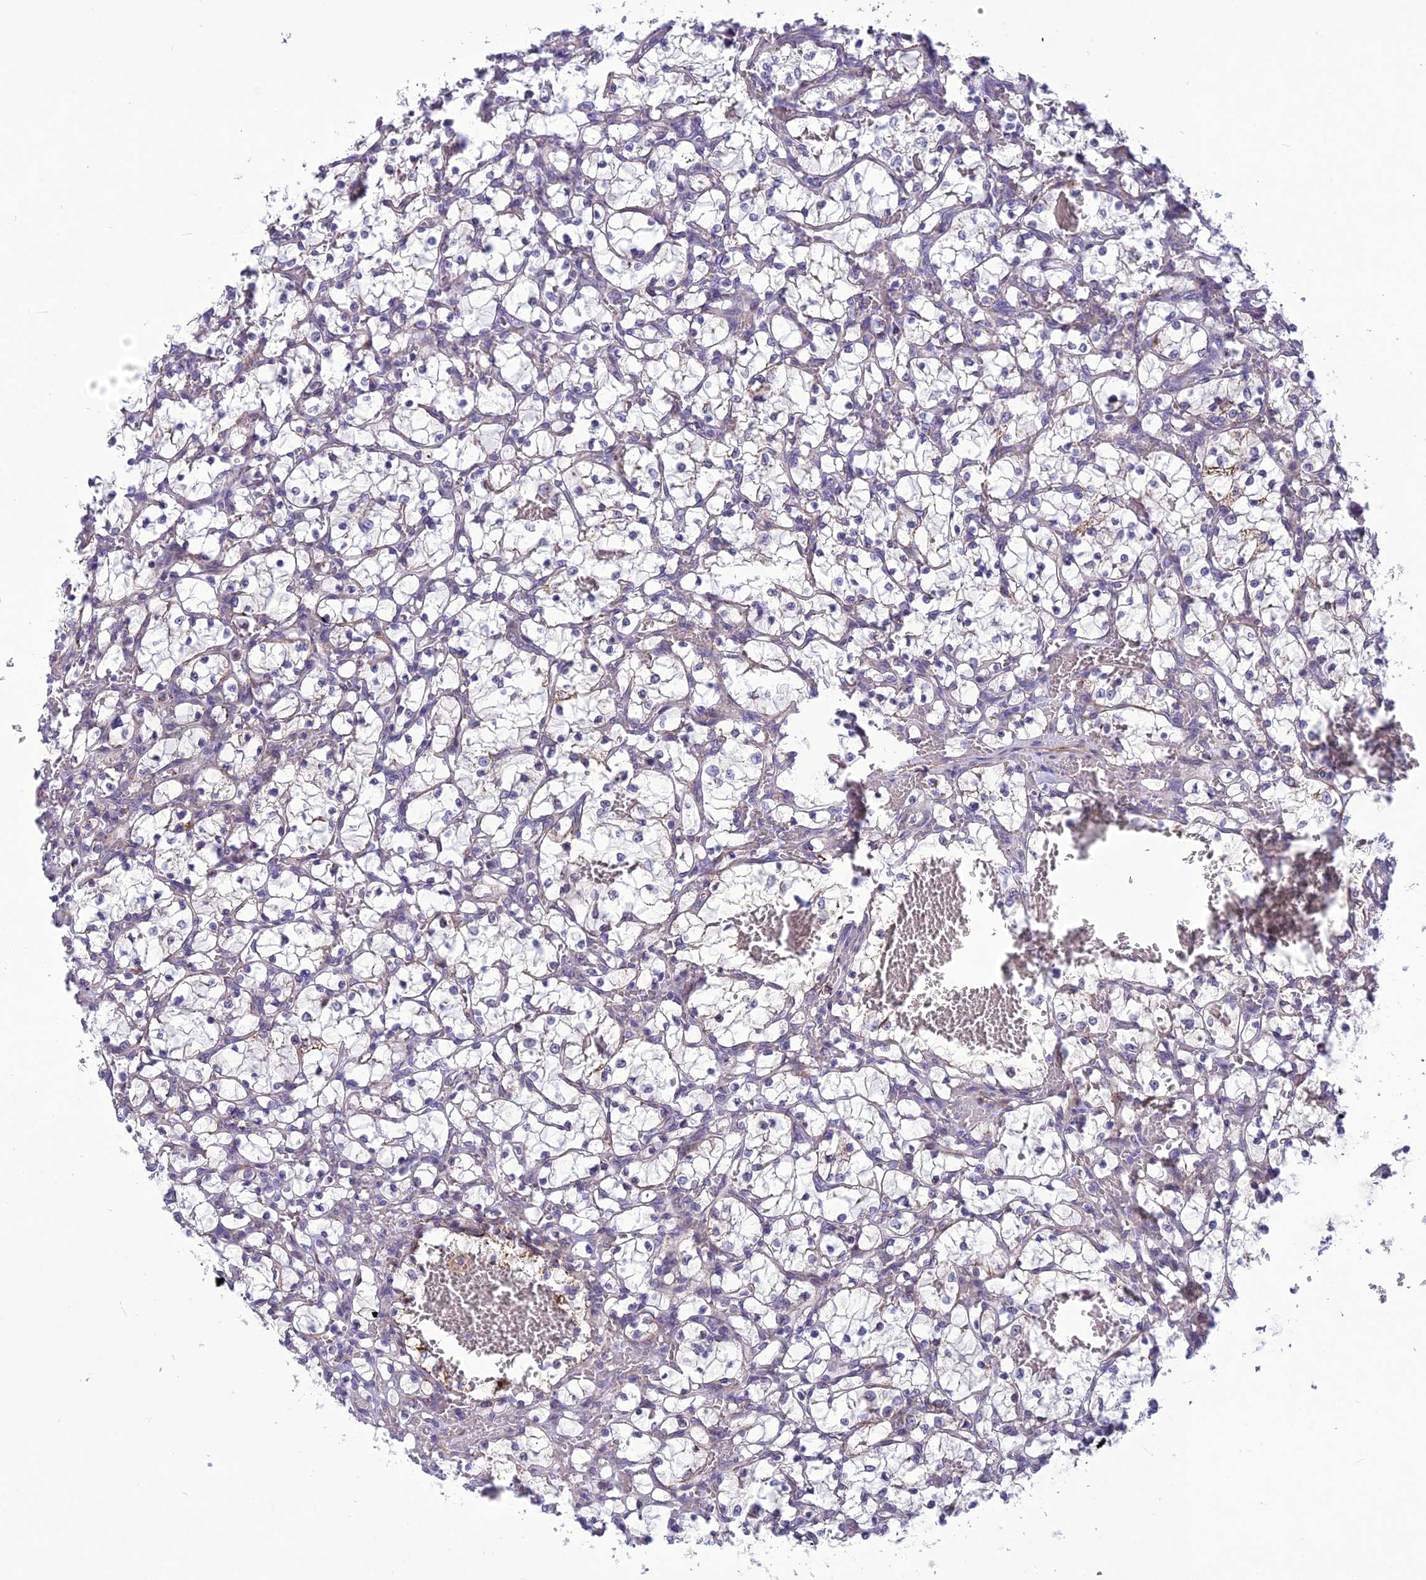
{"staining": {"intensity": "negative", "quantity": "none", "location": "none"}, "tissue": "renal cancer", "cell_type": "Tumor cells", "image_type": "cancer", "snomed": [{"axis": "morphology", "description": "Adenocarcinoma, NOS"}, {"axis": "topography", "description": "Kidney"}], "caption": "This is a micrograph of immunohistochemistry (IHC) staining of renal cancer (adenocarcinoma), which shows no positivity in tumor cells. Nuclei are stained in blue.", "gene": "PSMF1", "patient": {"sex": "female", "age": 69}}